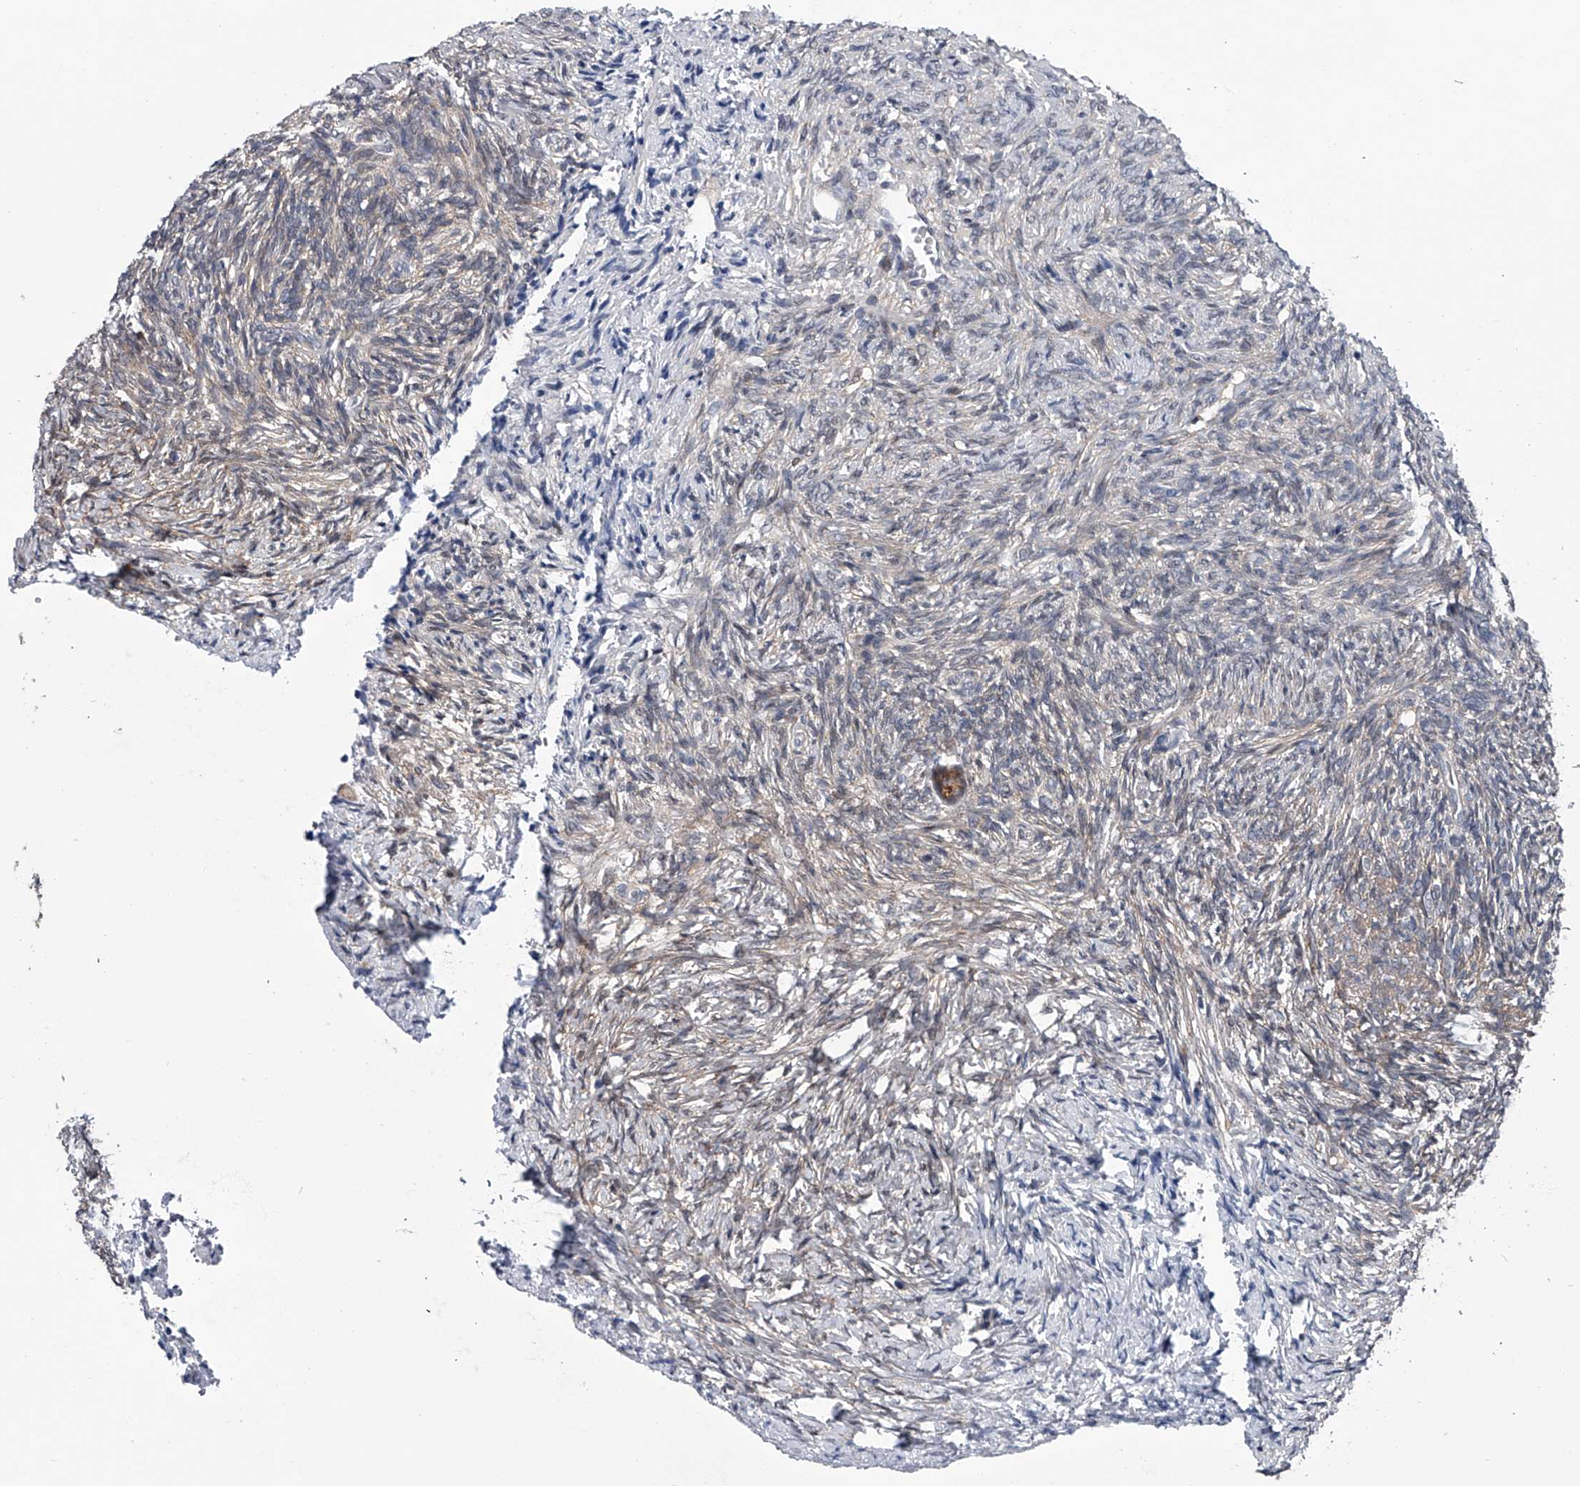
{"staining": {"intensity": "moderate", "quantity": ">75%", "location": "cytoplasmic/membranous"}, "tissue": "ovary", "cell_type": "Follicle cells", "image_type": "normal", "snomed": [{"axis": "morphology", "description": "Normal tissue, NOS"}, {"axis": "topography", "description": "Ovary"}], "caption": "Follicle cells show medium levels of moderate cytoplasmic/membranous staining in approximately >75% of cells in normal human ovary.", "gene": "PPP2R5D", "patient": {"sex": "female", "age": 41}}